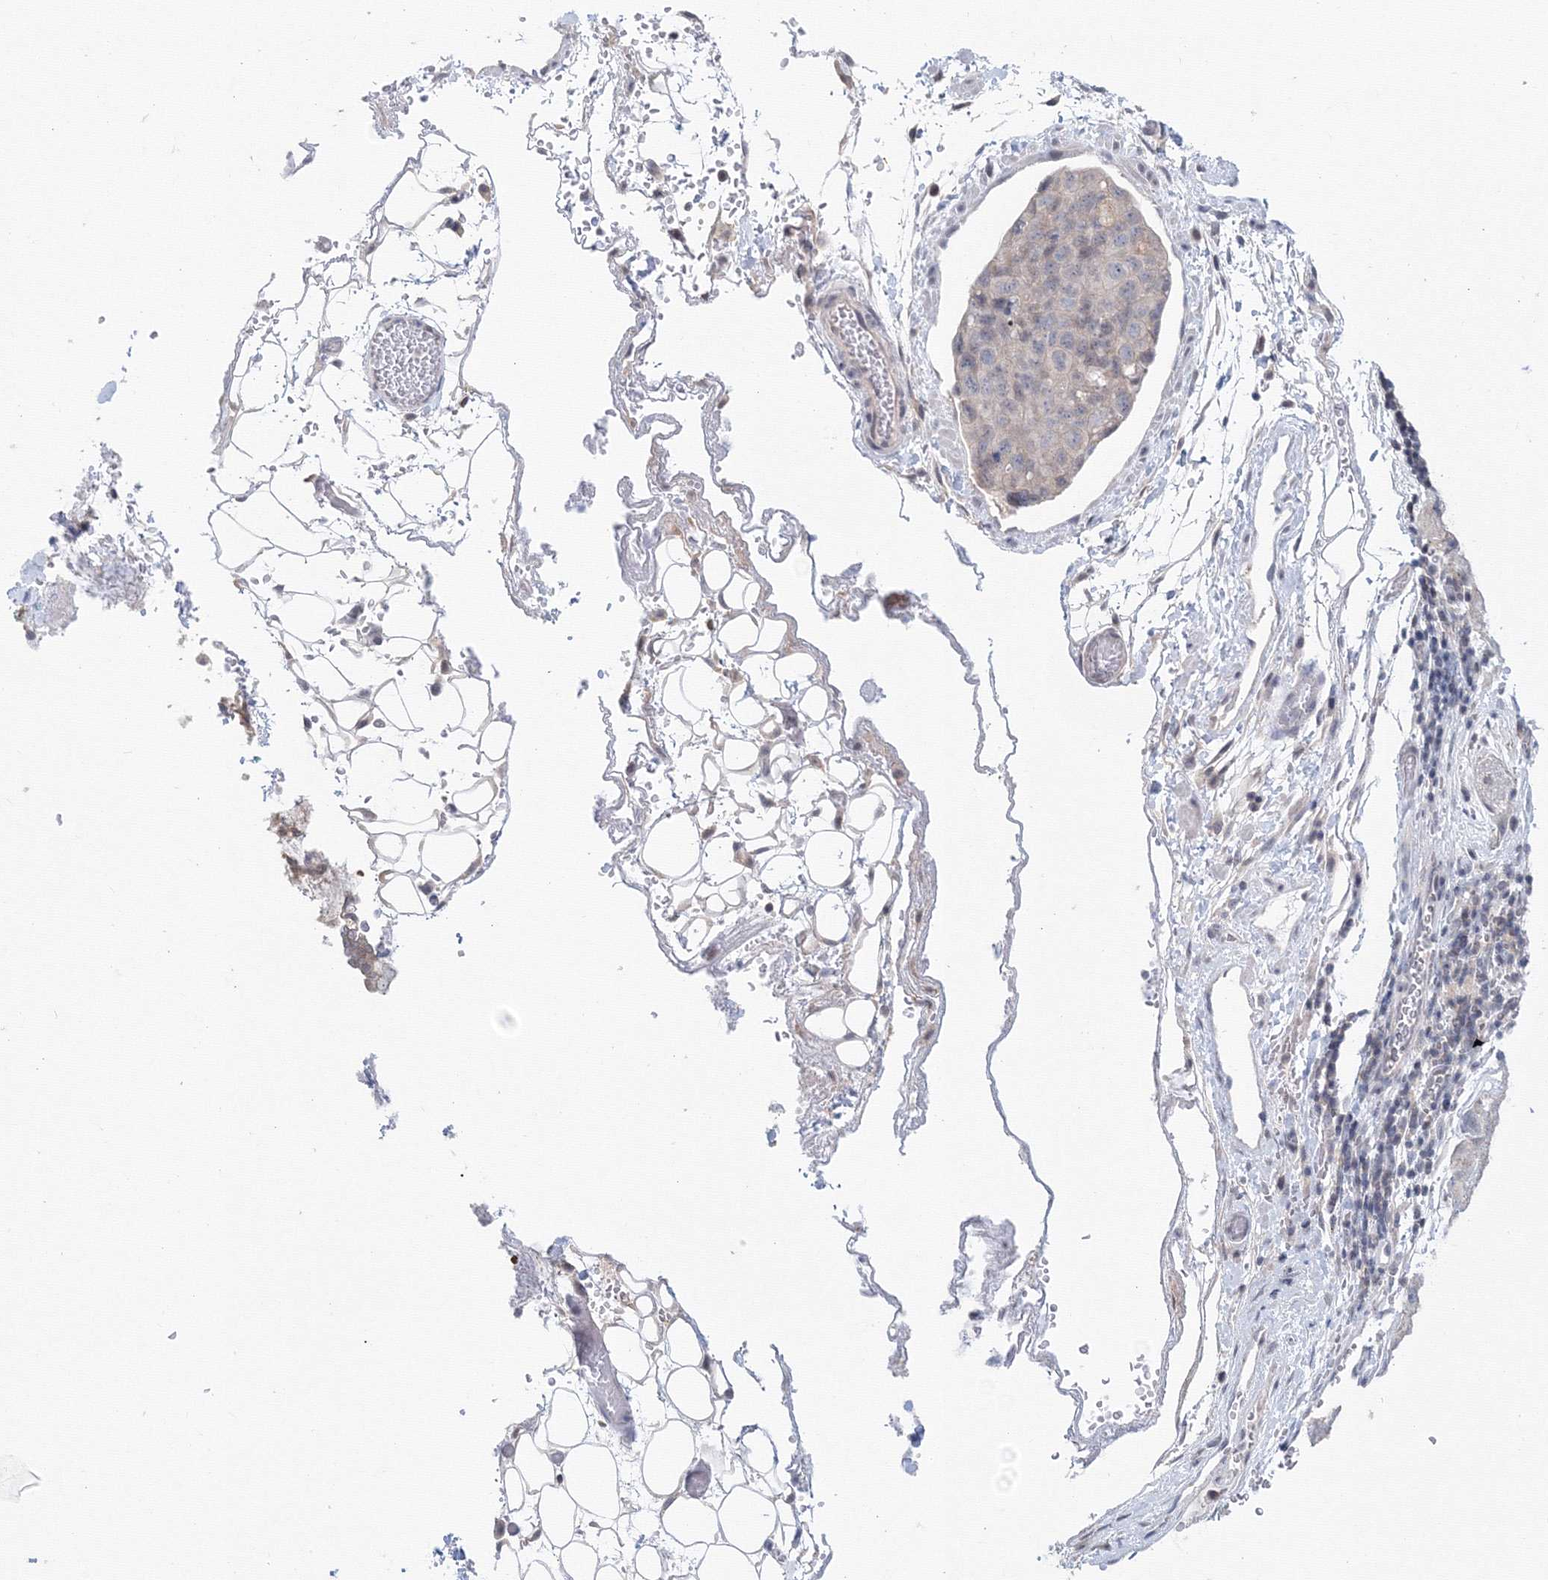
{"staining": {"intensity": "negative", "quantity": "none", "location": "none"}, "tissue": "stomach cancer", "cell_type": "Tumor cells", "image_type": "cancer", "snomed": [{"axis": "morphology", "description": "Normal tissue, NOS"}, {"axis": "morphology", "description": "Adenocarcinoma, NOS"}, {"axis": "topography", "description": "Lymph node"}, {"axis": "topography", "description": "Stomach"}], "caption": "IHC micrograph of neoplastic tissue: human adenocarcinoma (stomach) stained with DAB reveals no significant protein staining in tumor cells.", "gene": "SLC7A7", "patient": {"sex": "male", "age": 48}}